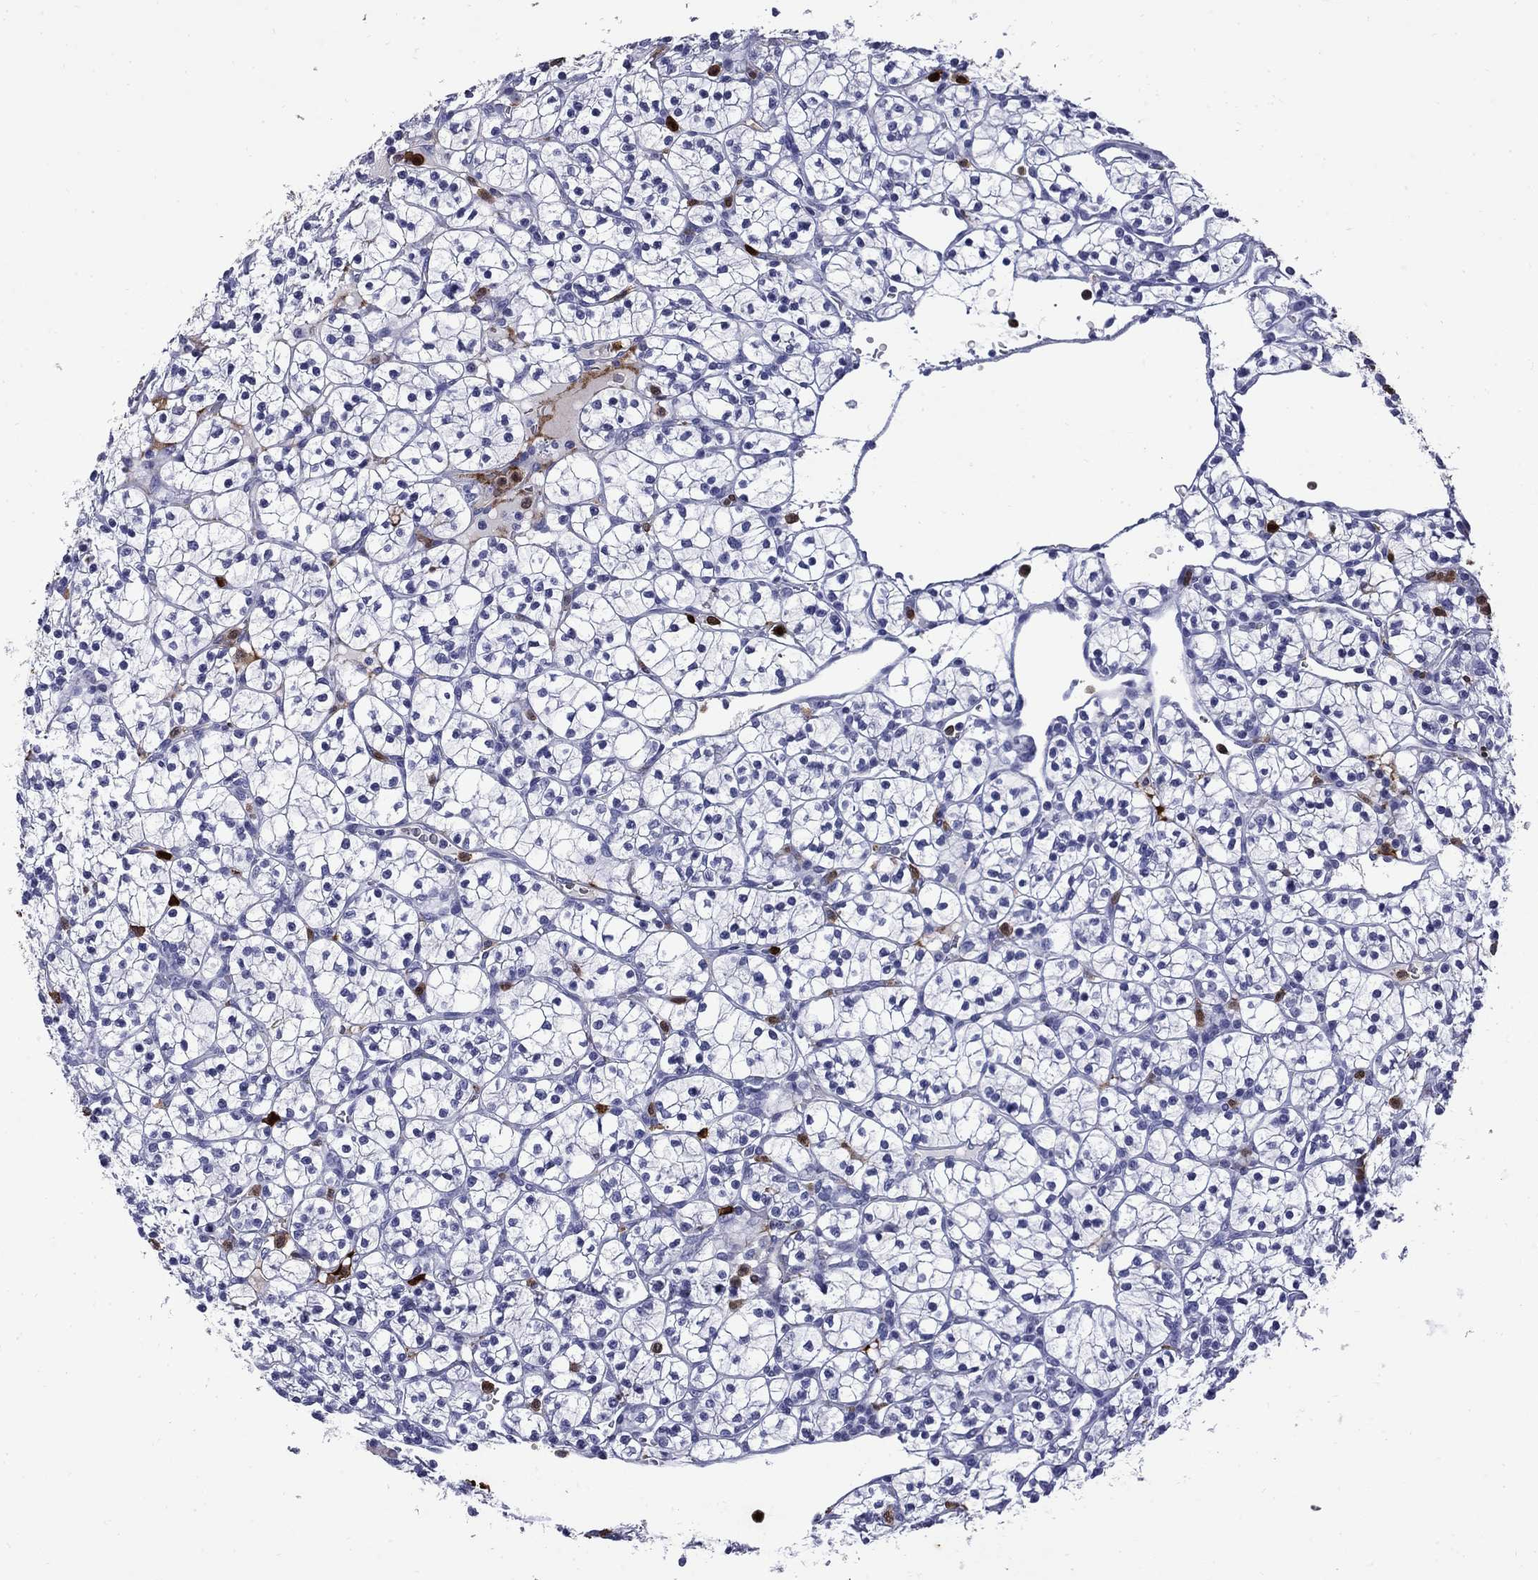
{"staining": {"intensity": "negative", "quantity": "none", "location": "none"}, "tissue": "renal cancer", "cell_type": "Tumor cells", "image_type": "cancer", "snomed": [{"axis": "morphology", "description": "Adenocarcinoma, NOS"}, {"axis": "topography", "description": "Kidney"}], "caption": "Renal cancer (adenocarcinoma) was stained to show a protein in brown. There is no significant staining in tumor cells.", "gene": "TRIM29", "patient": {"sex": "female", "age": 89}}